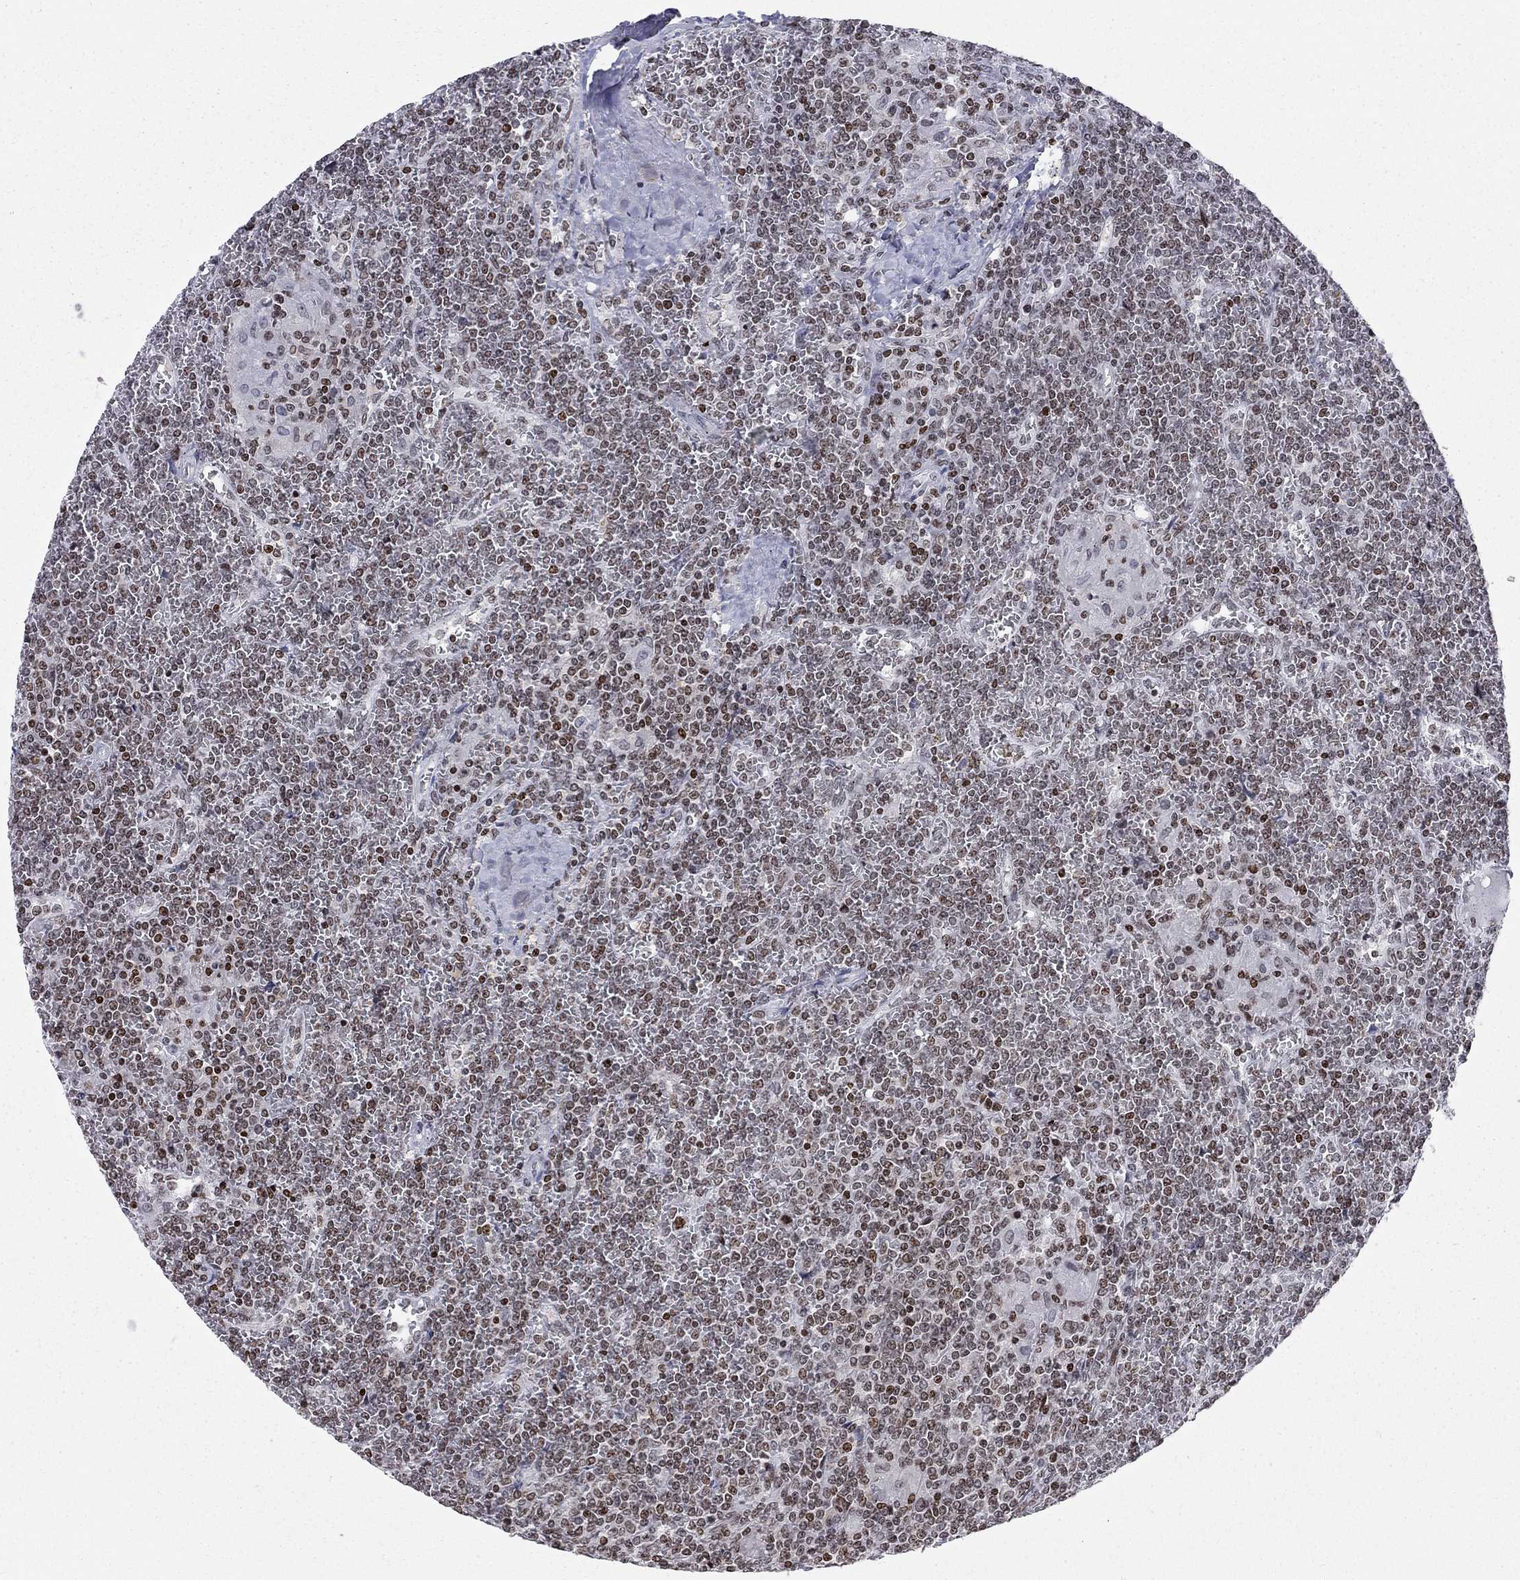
{"staining": {"intensity": "moderate", "quantity": "<25%", "location": "nuclear"}, "tissue": "lymphoma", "cell_type": "Tumor cells", "image_type": "cancer", "snomed": [{"axis": "morphology", "description": "Malignant lymphoma, non-Hodgkin's type, Low grade"}, {"axis": "topography", "description": "Spleen"}], "caption": "IHC staining of malignant lymphoma, non-Hodgkin's type (low-grade), which displays low levels of moderate nuclear positivity in about <25% of tumor cells indicating moderate nuclear protein staining. The staining was performed using DAB (brown) for protein detection and nuclei were counterstained in hematoxylin (blue).", "gene": "H2AX", "patient": {"sex": "female", "age": 19}}